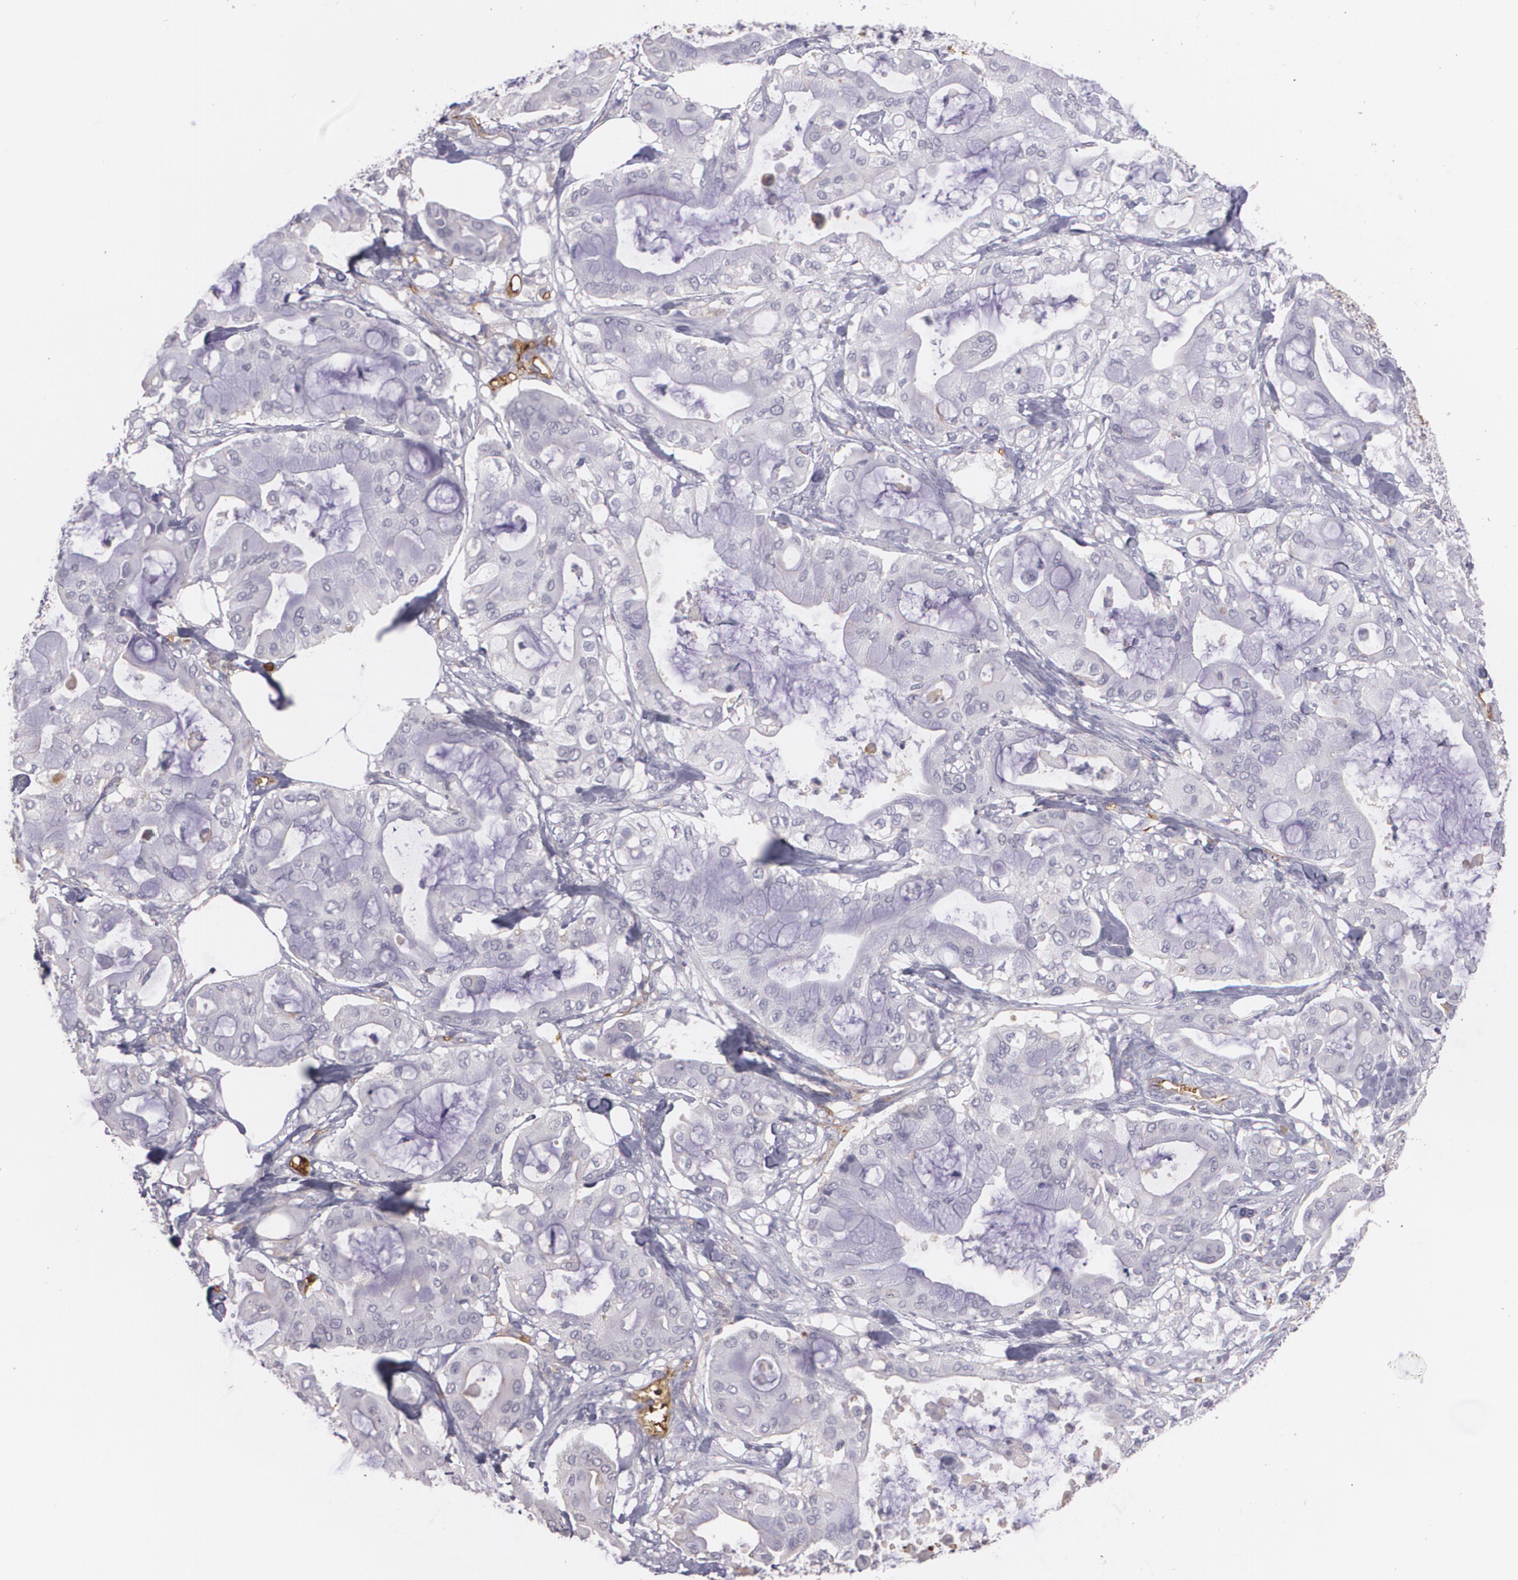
{"staining": {"intensity": "negative", "quantity": "none", "location": "none"}, "tissue": "pancreatic cancer", "cell_type": "Tumor cells", "image_type": "cancer", "snomed": [{"axis": "morphology", "description": "Adenocarcinoma, NOS"}, {"axis": "morphology", "description": "Adenocarcinoma, metastatic, NOS"}, {"axis": "topography", "description": "Lymph node"}, {"axis": "topography", "description": "Pancreas"}, {"axis": "topography", "description": "Duodenum"}], "caption": "High power microscopy image of an immunohistochemistry micrograph of metastatic adenocarcinoma (pancreatic), revealing no significant positivity in tumor cells.", "gene": "ACE", "patient": {"sex": "female", "age": 64}}